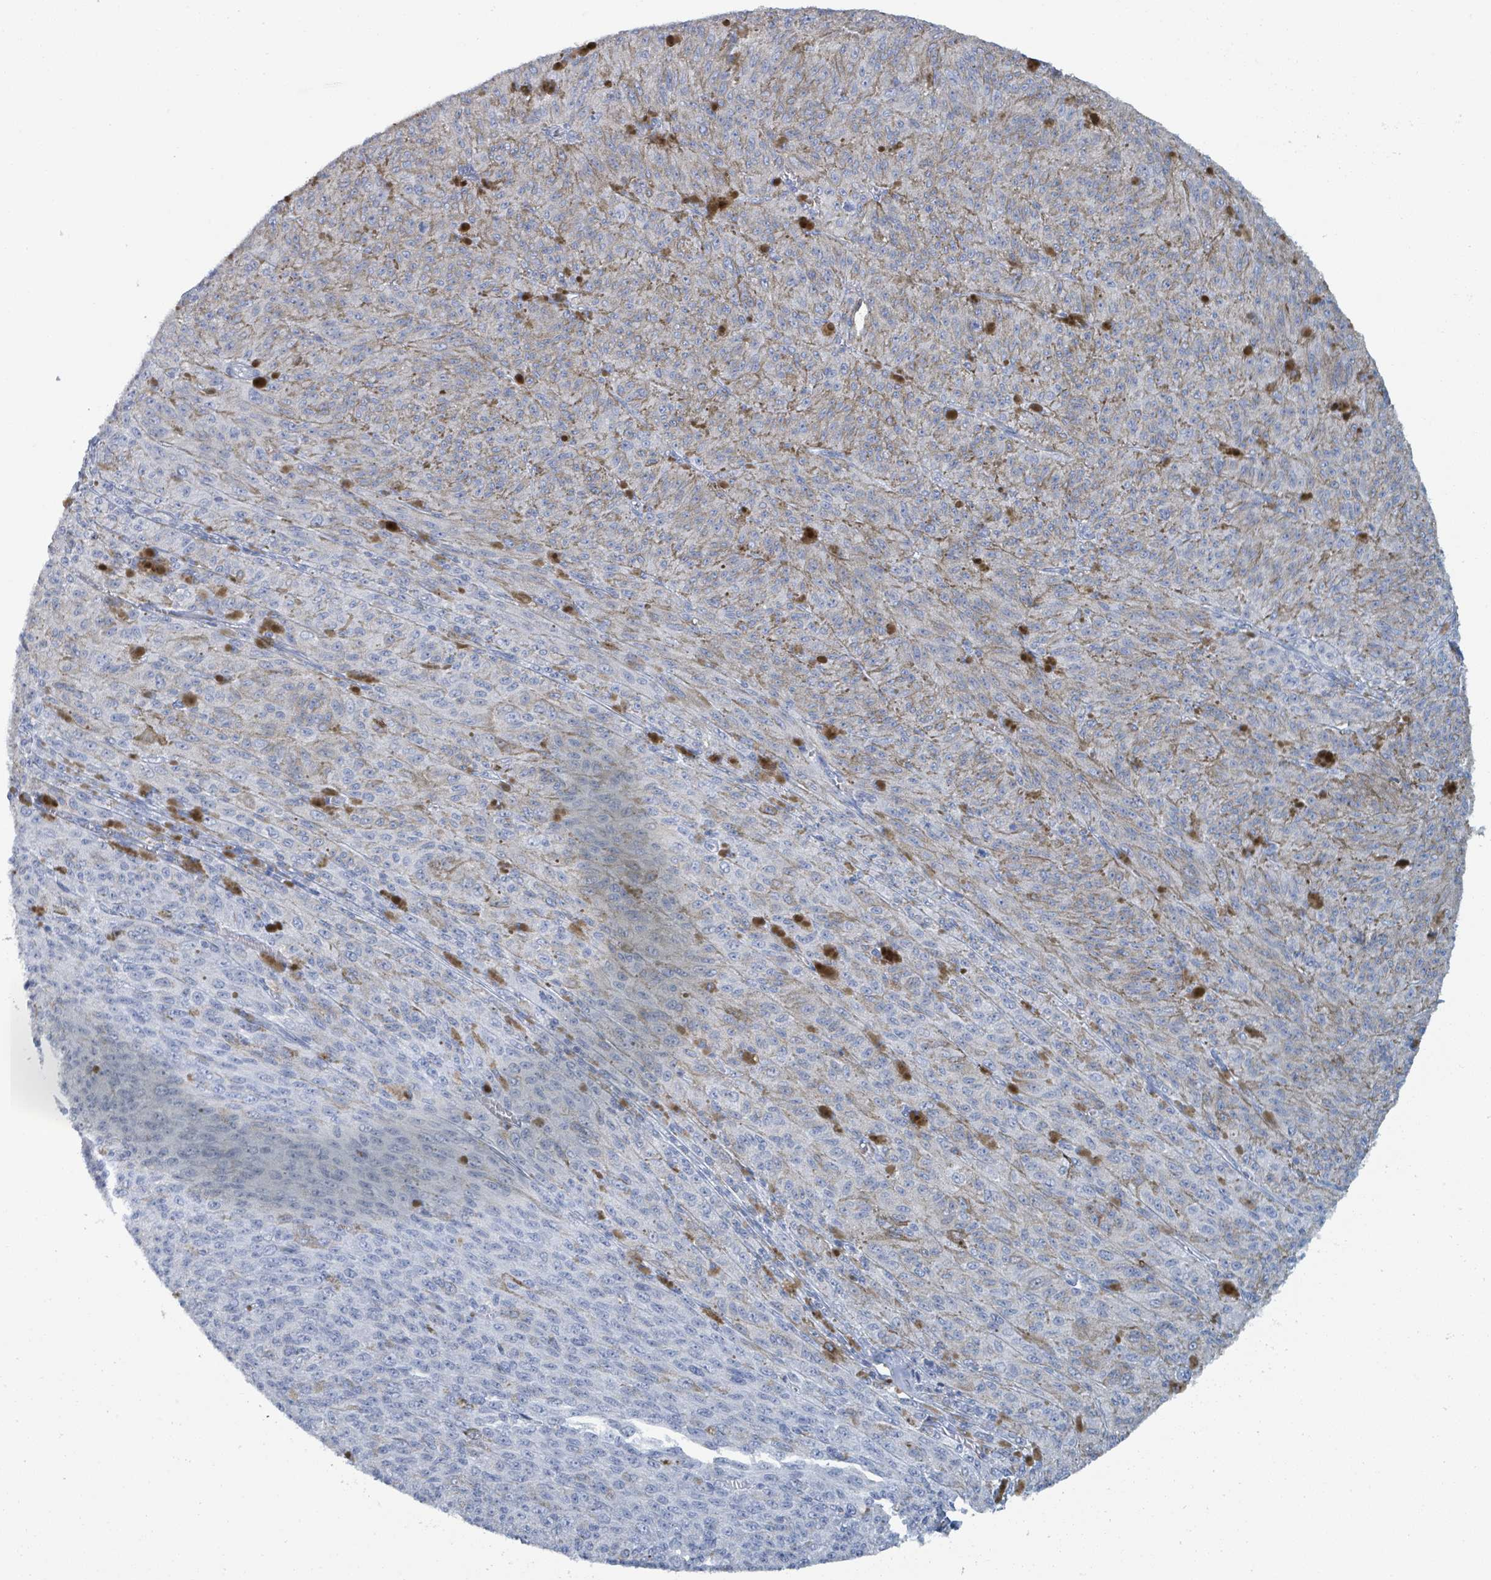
{"staining": {"intensity": "negative", "quantity": "none", "location": "none"}, "tissue": "melanoma", "cell_type": "Tumor cells", "image_type": "cancer", "snomed": [{"axis": "morphology", "description": "Malignant melanoma, NOS"}, {"axis": "topography", "description": "Skin"}], "caption": "Immunohistochemical staining of malignant melanoma displays no significant positivity in tumor cells.", "gene": "VPS13D", "patient": {"sex": "female", "age": 52}}